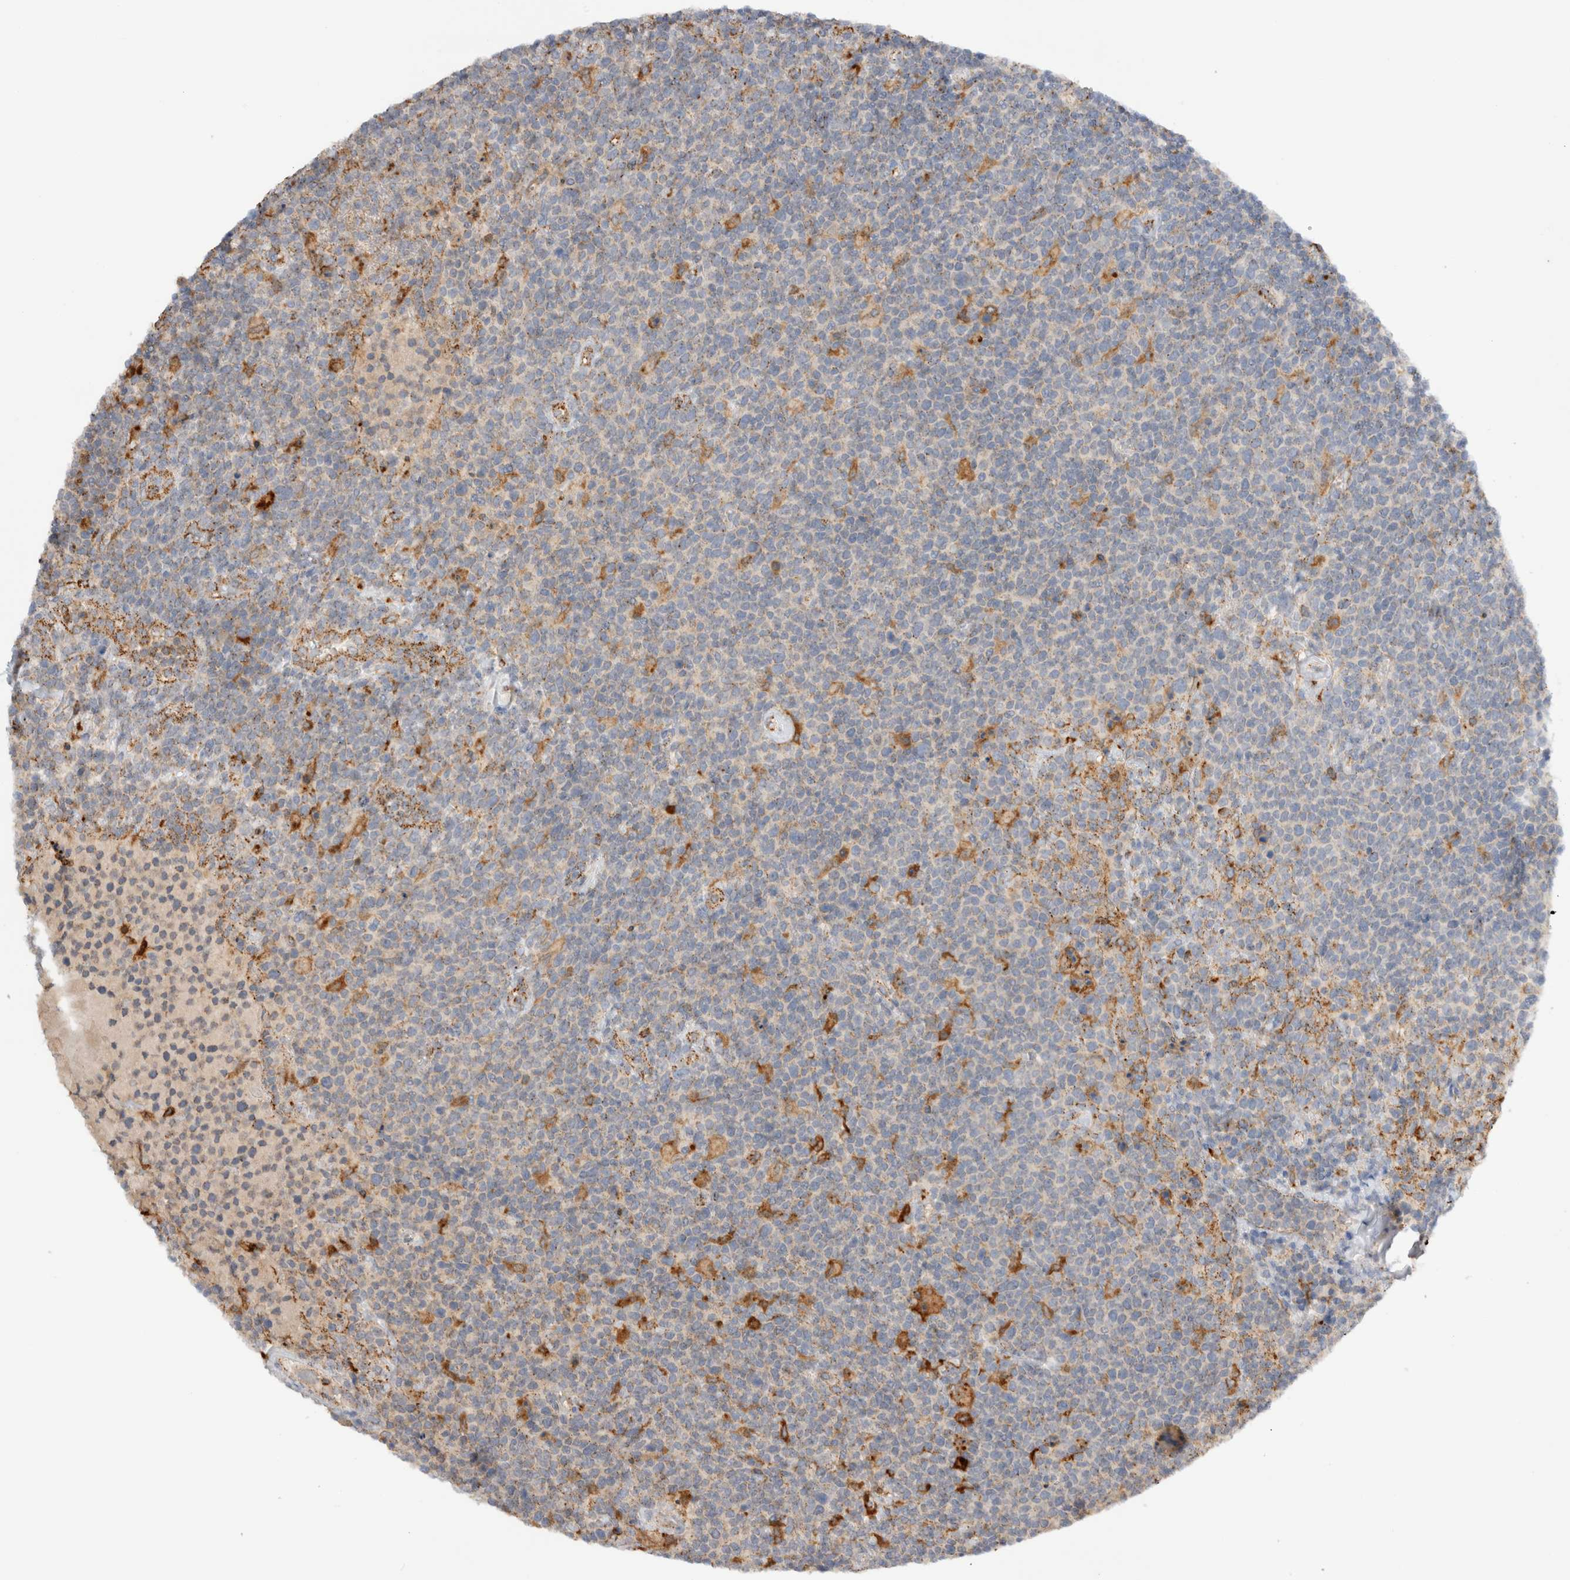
{"staining": {"intensity": "weak", "quantity": "<25%", "location": "cytoplasmic/membranous"}, "tissue": "lymphoma", "cell_type": "Tumor cells", "image_type": "cancer", "snomed": [{"axis": "morphology", "description": "Malignant lymphoma, non-Hodgkin's type, High grade"}, {"axis": "topography", "description": "Lymph node"}], "caption": "The immunohistochemistry (IHC) image has no significant positivity in tumor cells of lymphoma tissue.", "gene": "GNS", "patient": {"sex": "male", "age": 61}}